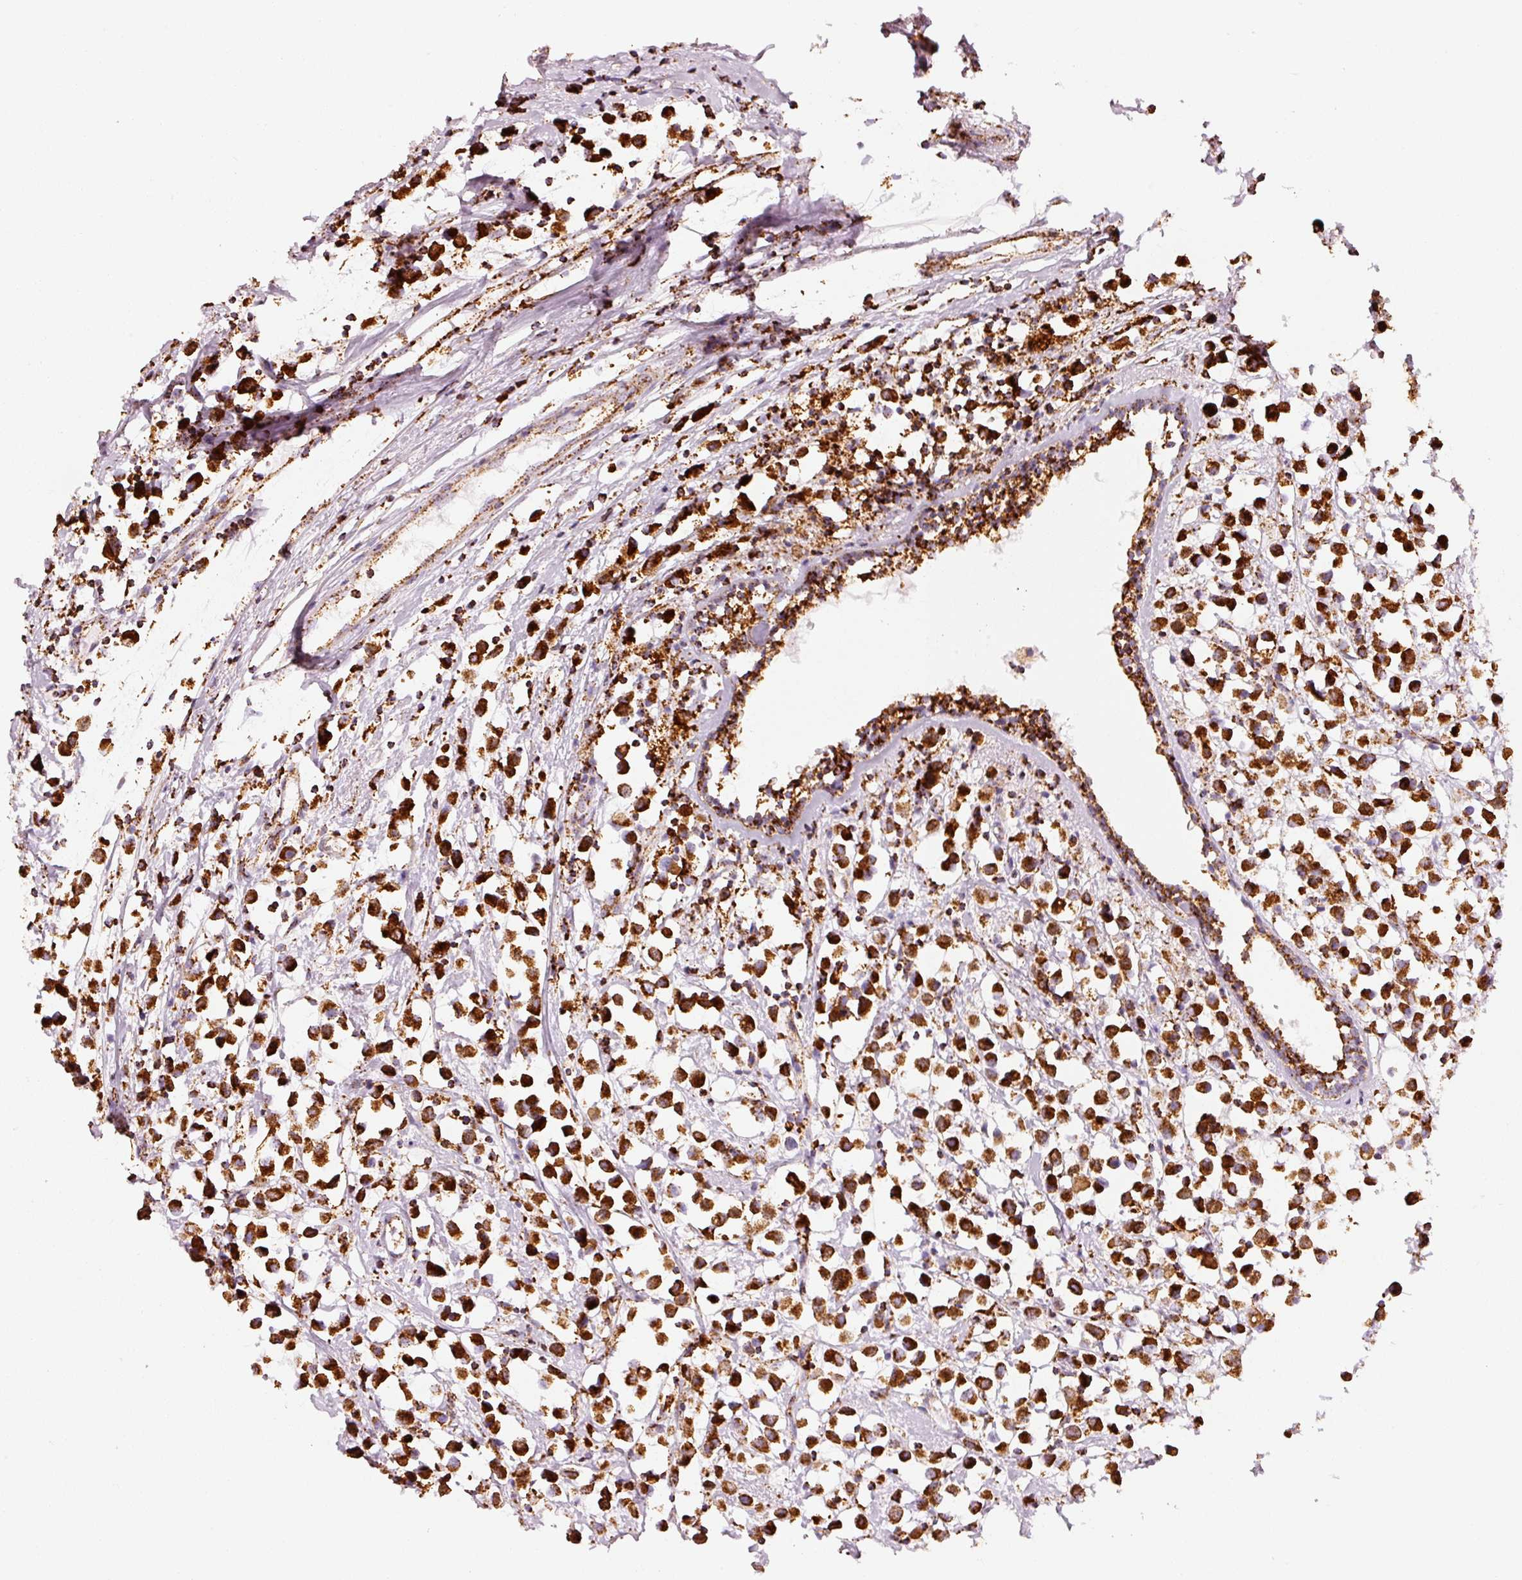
{"staining": {"intensity": "strong", "quantity": ">75%", "location": "cytoplasmic/membranous"}, "tissue": "breast cancer", "cell_type": "Tumor cells", "image_type": "cancer", "snomed": [{"axis": "morphology", "description": "Duct carcinoma"}, {"axis": "topography", "description": "Breast"}], "caption": "This histopathology image displays invasive ductal carcinoma (breast) stained with immunohistochemistry to label a protein in brown. The cytoplasmic/membranous of tumor cells show strong positivity for the protein. Nuclei are counter-stained blue.", "gene": "MT-CO2", "patient": {"sex": "female", "age": 61}}